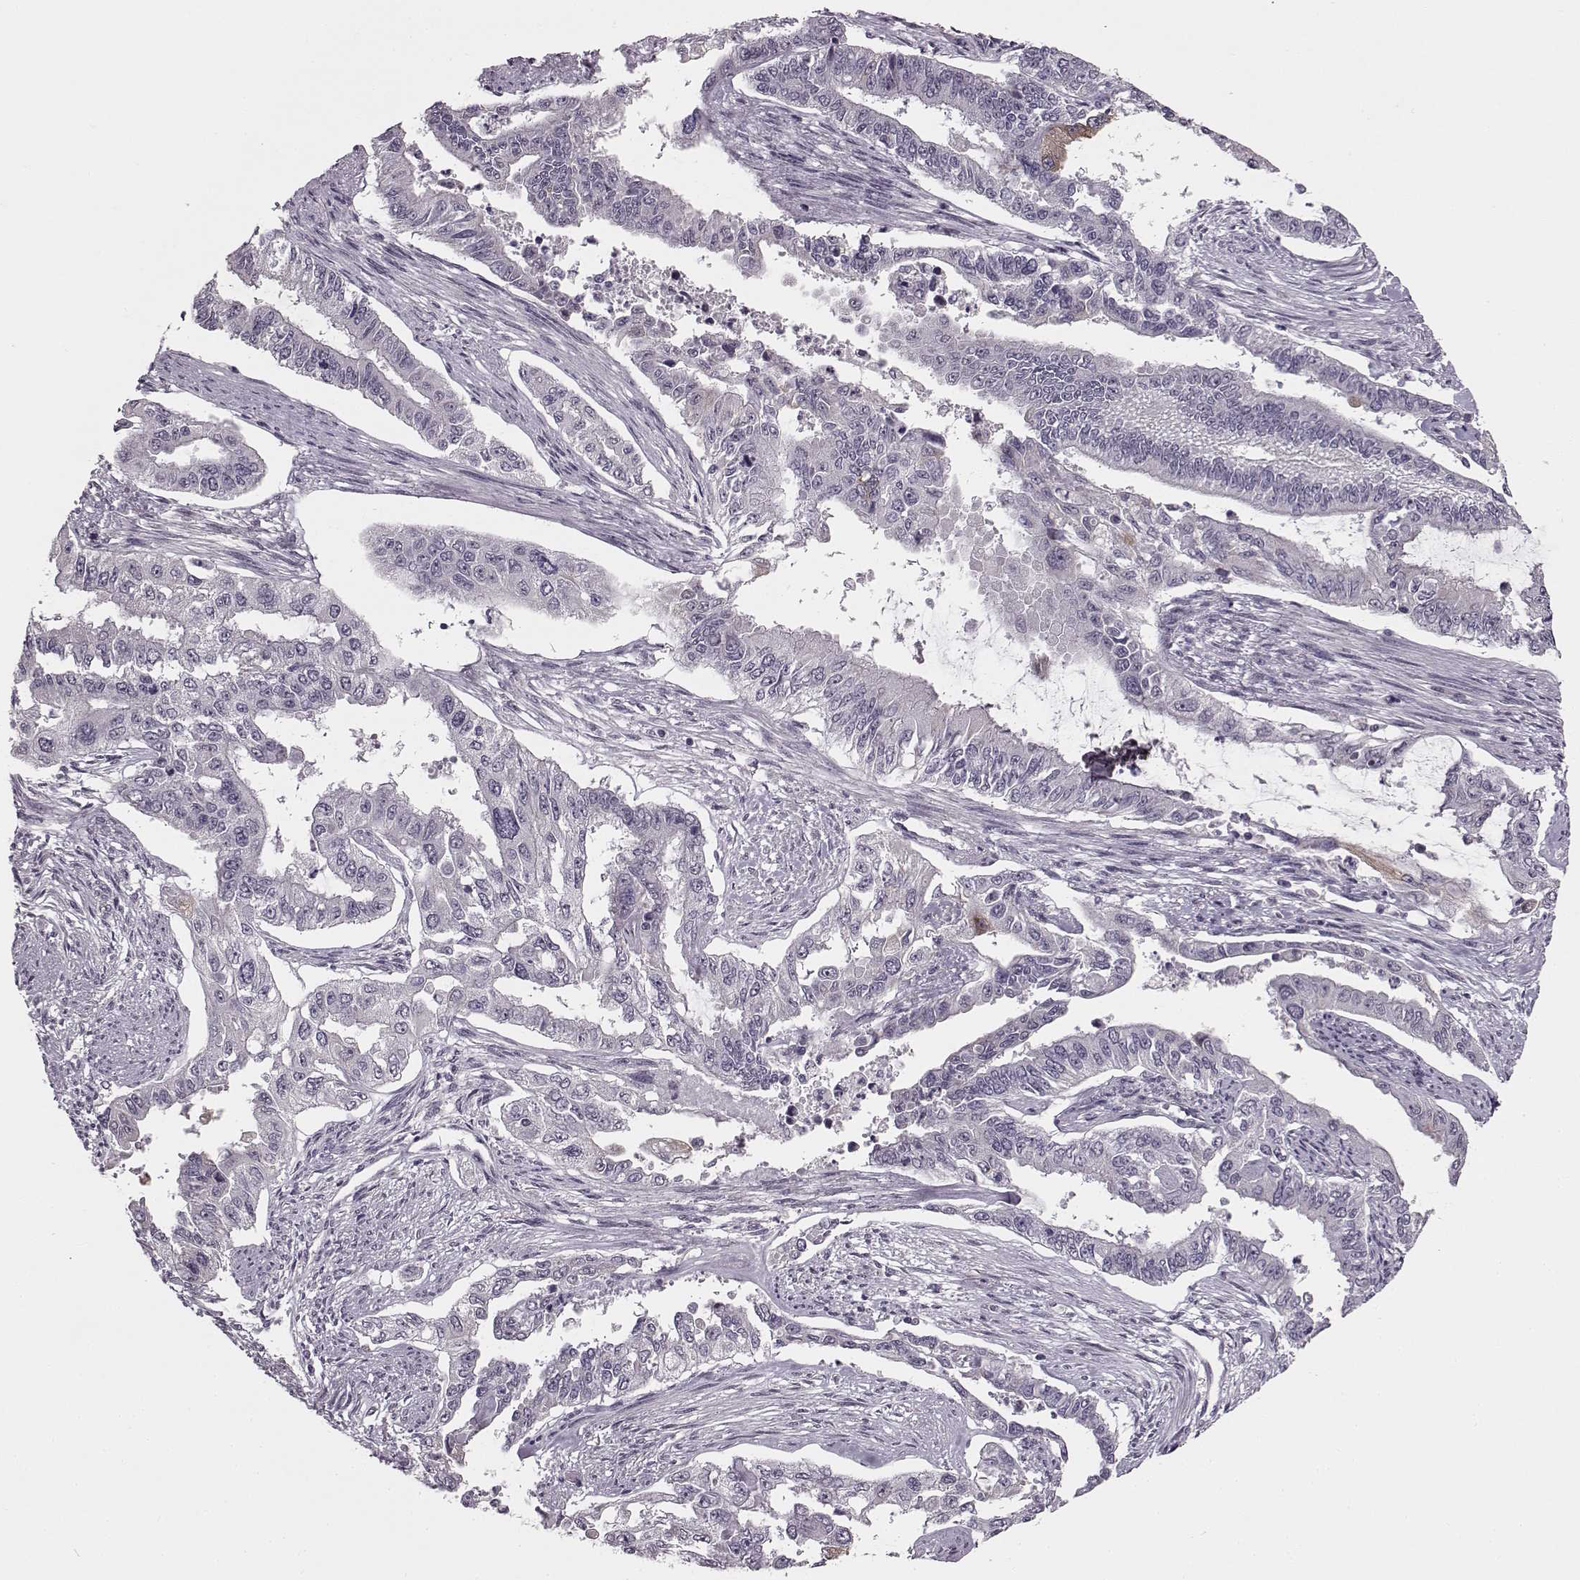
{"staining": {"intensity": "negative", "quantity": "none", "location": "none"}, "tissue": "endometrial cancer", "cell_type": "Tumor cells", "image_type": "cancer", "snomed": [{"axis": "morphology", "description": "Adenocarcinoma, NOS"}, {"axis": "topography", "description": "Uterus"}], "caption": "Immunohistochemistry (IHC) photomicrograph of human endometrial cancer (adenocarcinoma) stained for a protein (brown), which exhibits no staining in tumor cells. The staining is performed using DAB (3,3'-diaminobenzidine) brown chromogen with nuclei counter-stained in using hematoxylin.", "gene": "MAP6D1", "patient": {"sex": "female", "age": 59}}